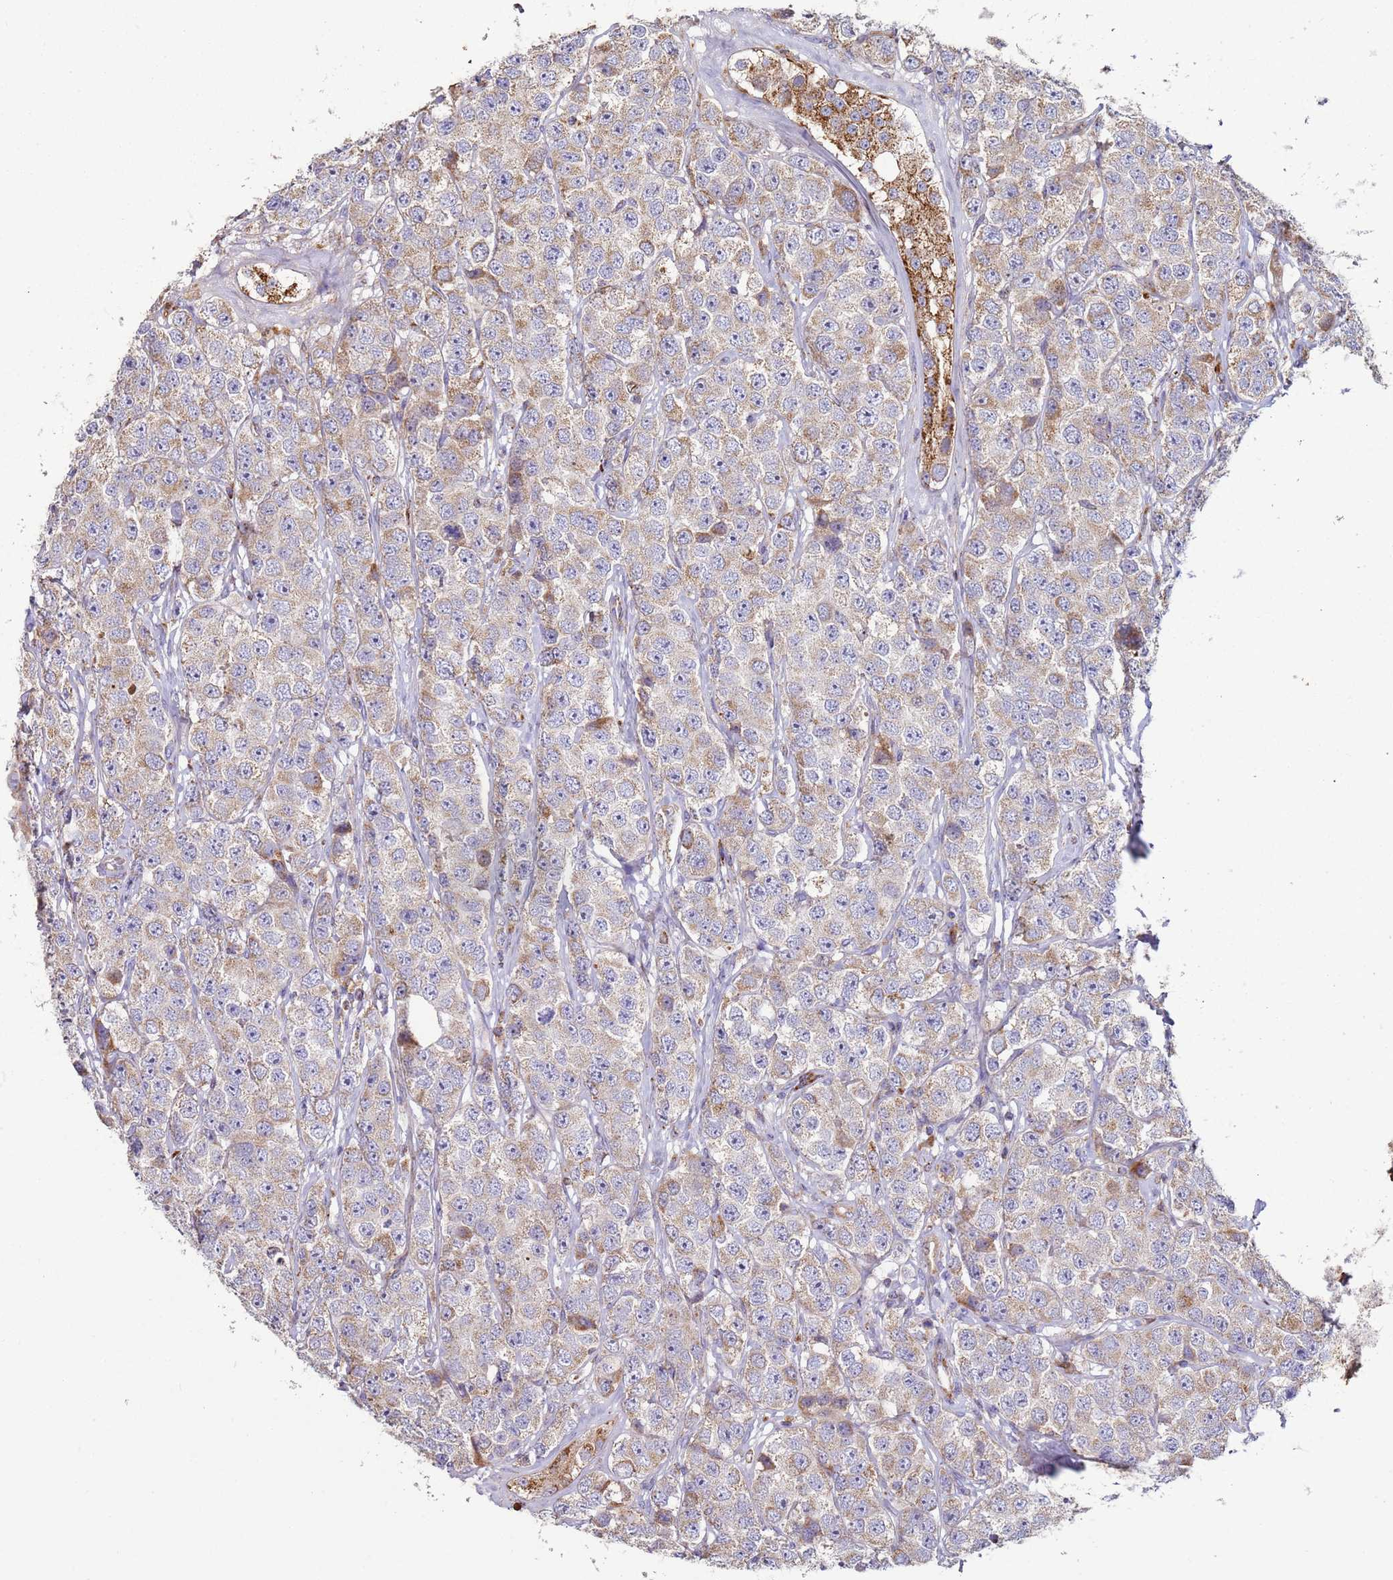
{"staining": {"intensity": "weak", "quantity": "25%-75%", "location": "cytoplasmic/membranous"}, "tissue": "testis cancer", "cell_type": "Tumor cells", "image_type": "cancer", "snomed": [{"axis": "morphology", "description": "Seminoma, NOS"}, {"axis": "topography", "description": "Testis"}], "caption": "Protein analysis of testis cancer tissue reveals weak cytoplasmic/membranous staining in approximately 25%-75% of tumor cells.", "gene": "FBXO33", "patient": {"sex": "male", "age": 28}}